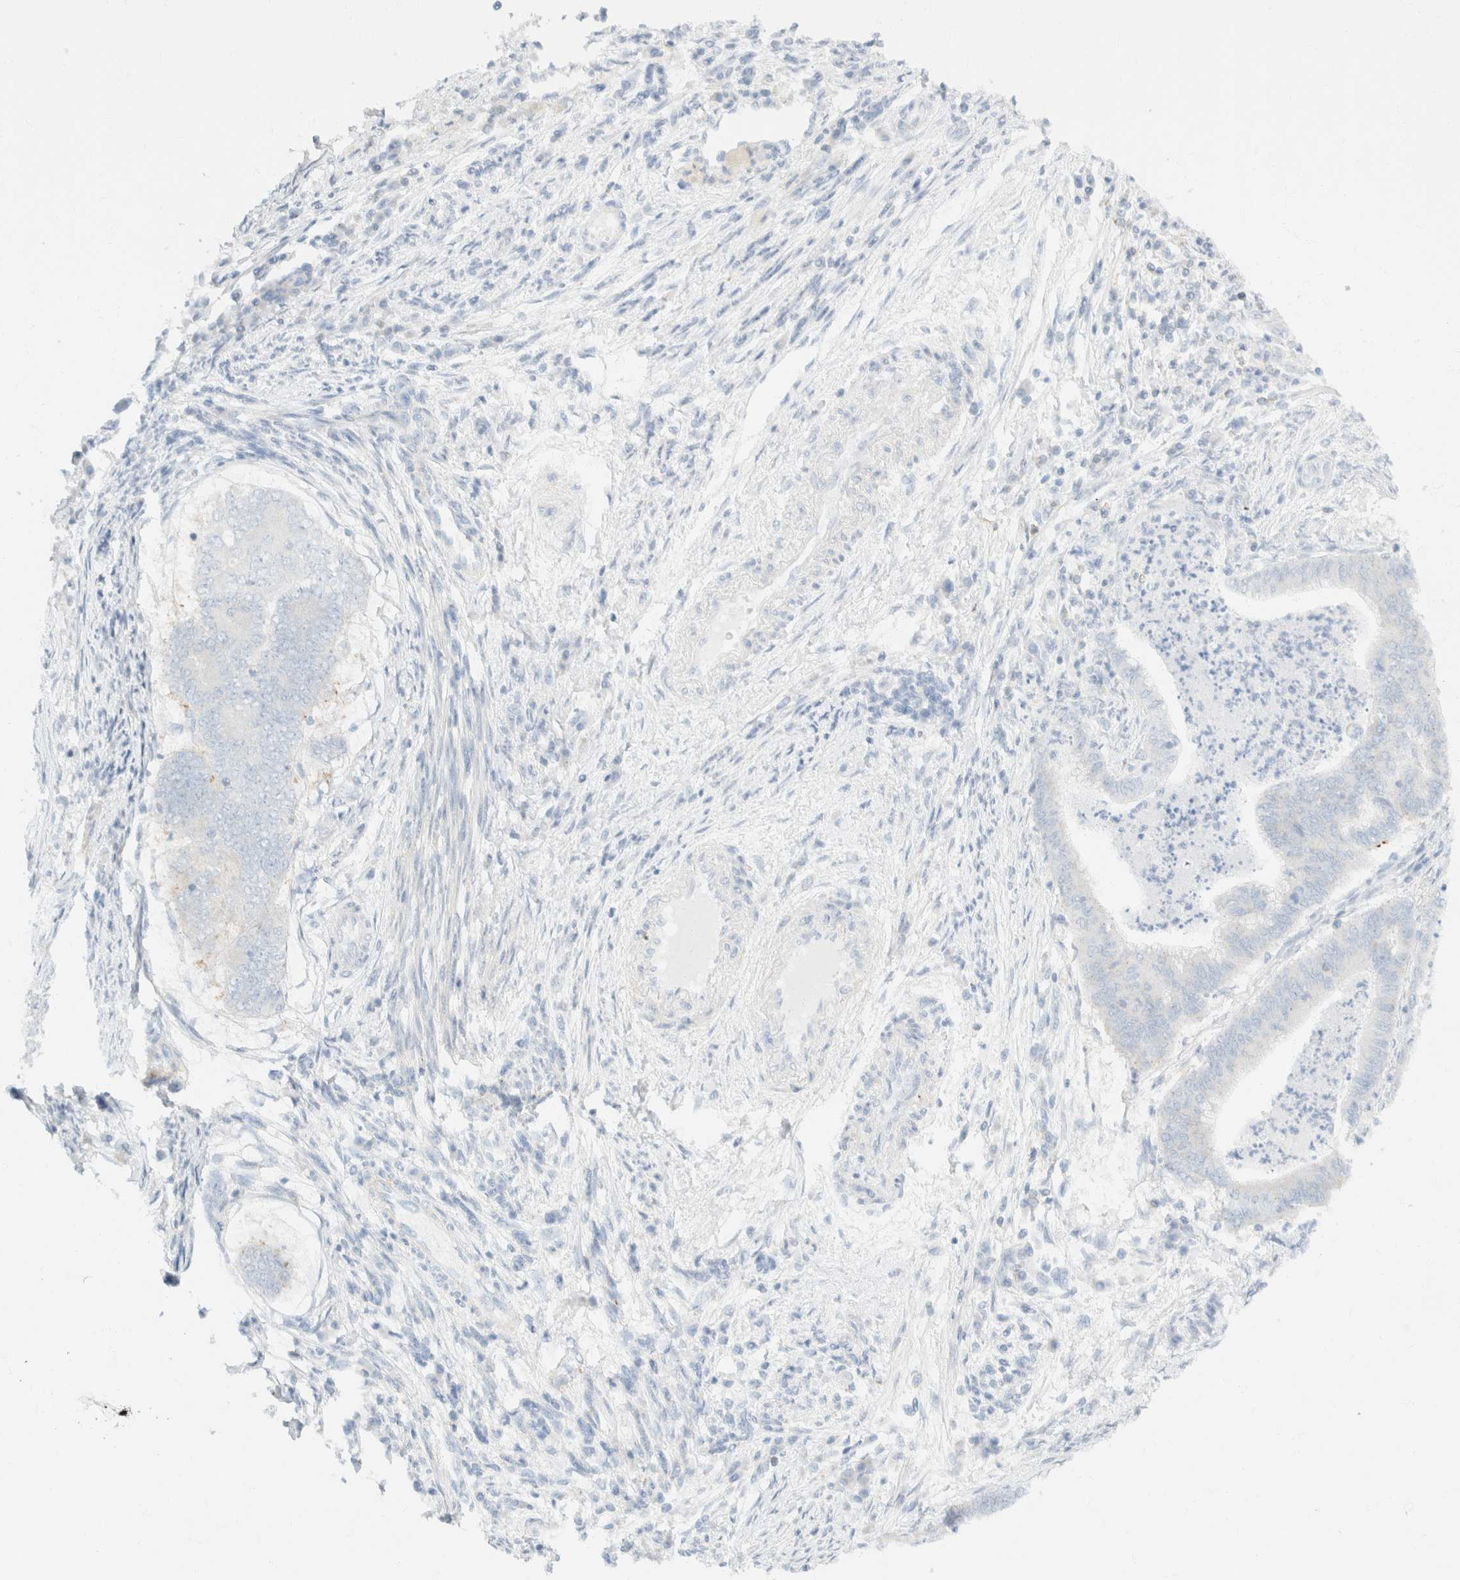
{"staining": {"intensity": "negative", "quantity": "none", "location": "none"}, "tissue": "endometrial cancer", "cell_type": "Tumor cells", "image_type": "cancer", "snomed": [{"axis": "morphology", "description": "Polyp, NOS"}, {"axis": "morphology", "description": "Adenocarcinoma, NOS"}, {"axis": "morphology", "description": "Adenoma, NOS"}, {"axis": "topography", "description": "Endometrium"}], "caption": "Immunohistochemical staining of adenoma (endometrial) demonstrates no significant staining in tumor cells.", "gene": "SH3GLB2", "patient": {"sex": "female", "age": 79}}